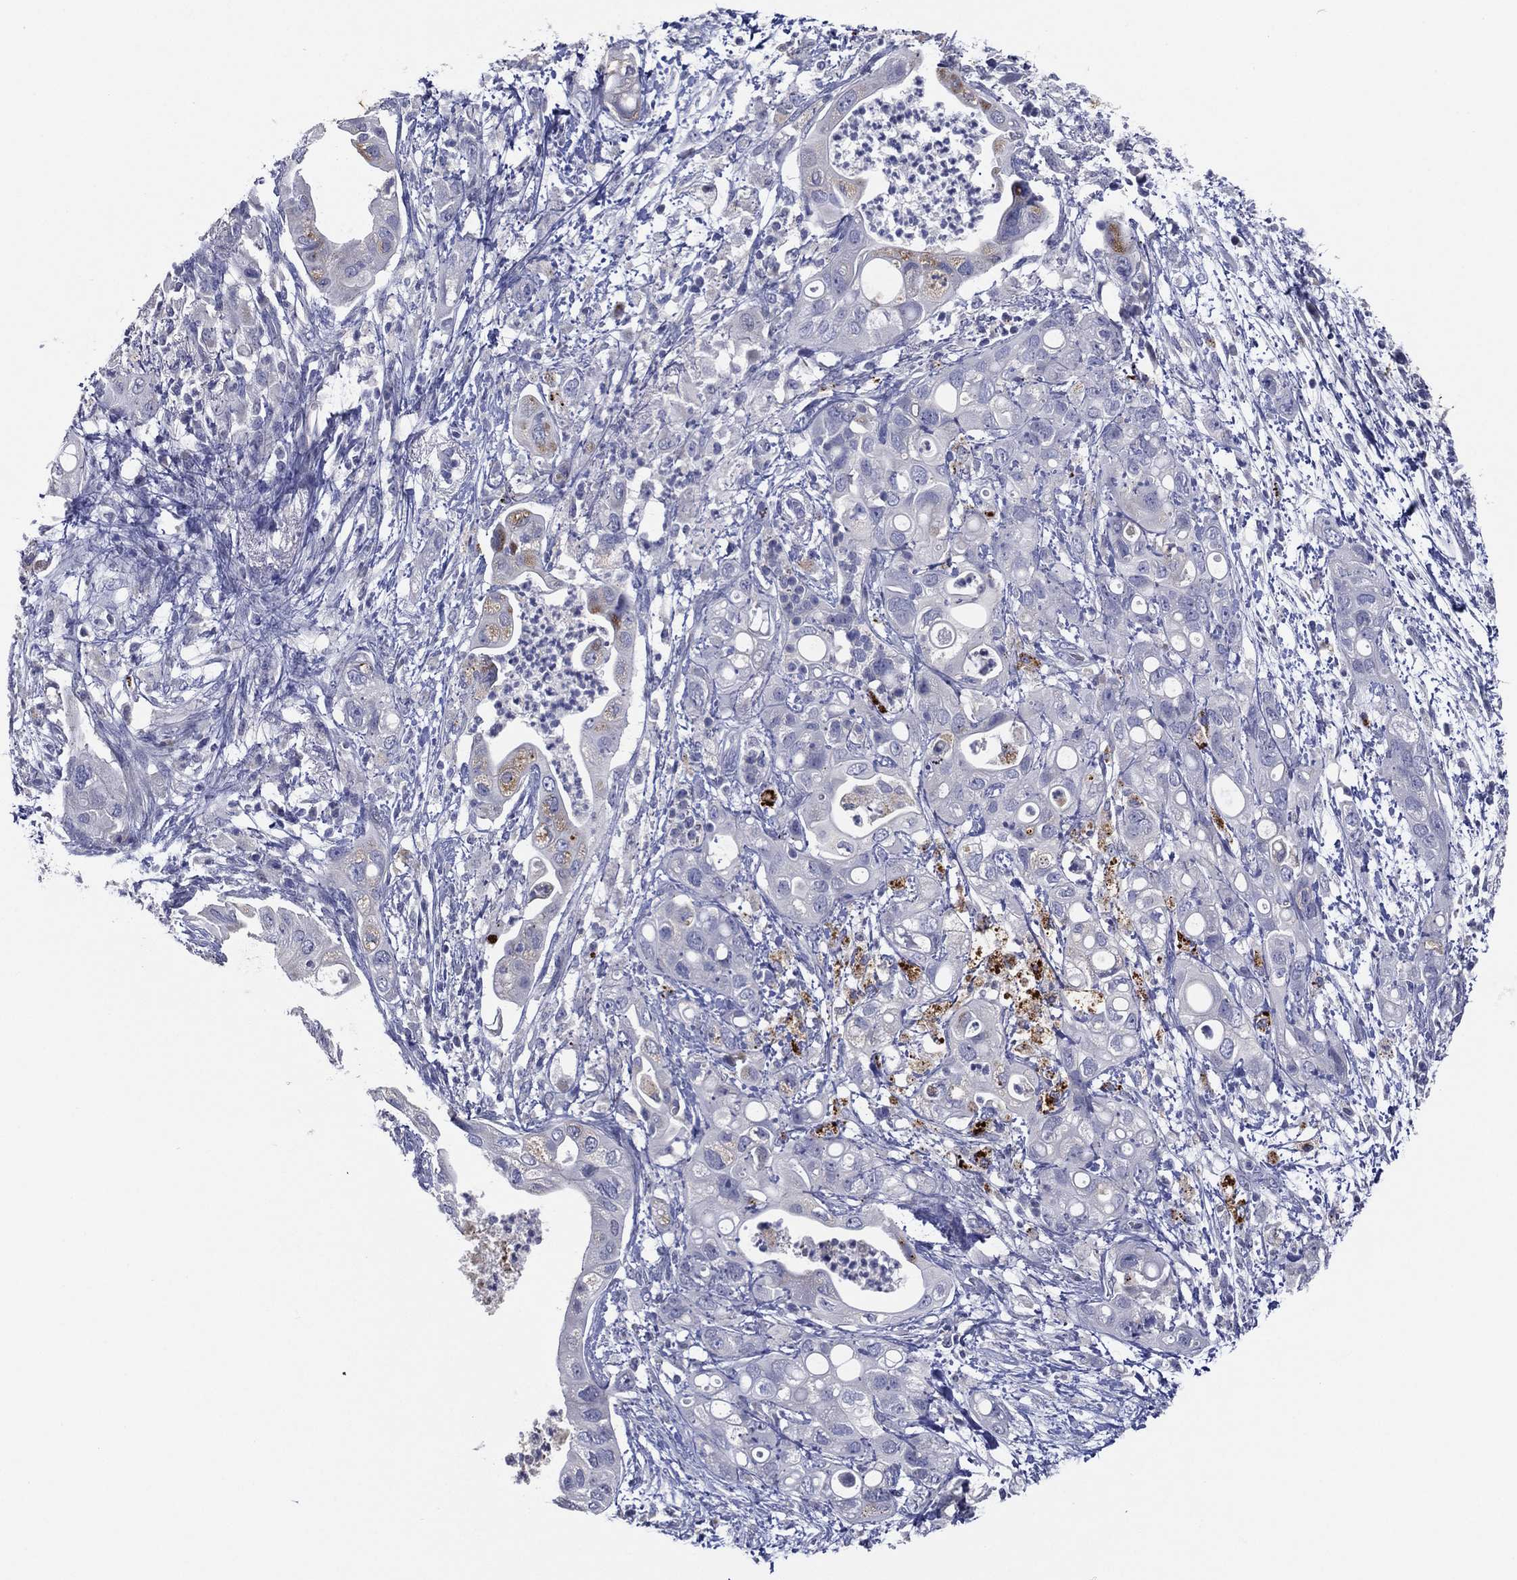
{"staining": {"intensity": "negative", "quantity": "none", "location": "none"}, "tissue": "pancreatic cancer", "cell_type": "Tumor cells", "image_type": "cancer", "snomed": [{"axis": "morphology", "description": "Adenocarcinoma, NOS"}, {"axis": "topography", "description": "Pancreas"}], "caption": "Pancreatic adenocarcinoma was stained to show a protein in brown. There is no significant staining in tumor cells.", "gene": "SLC13A4", "patient": {"sex": "female", "age": 72}}